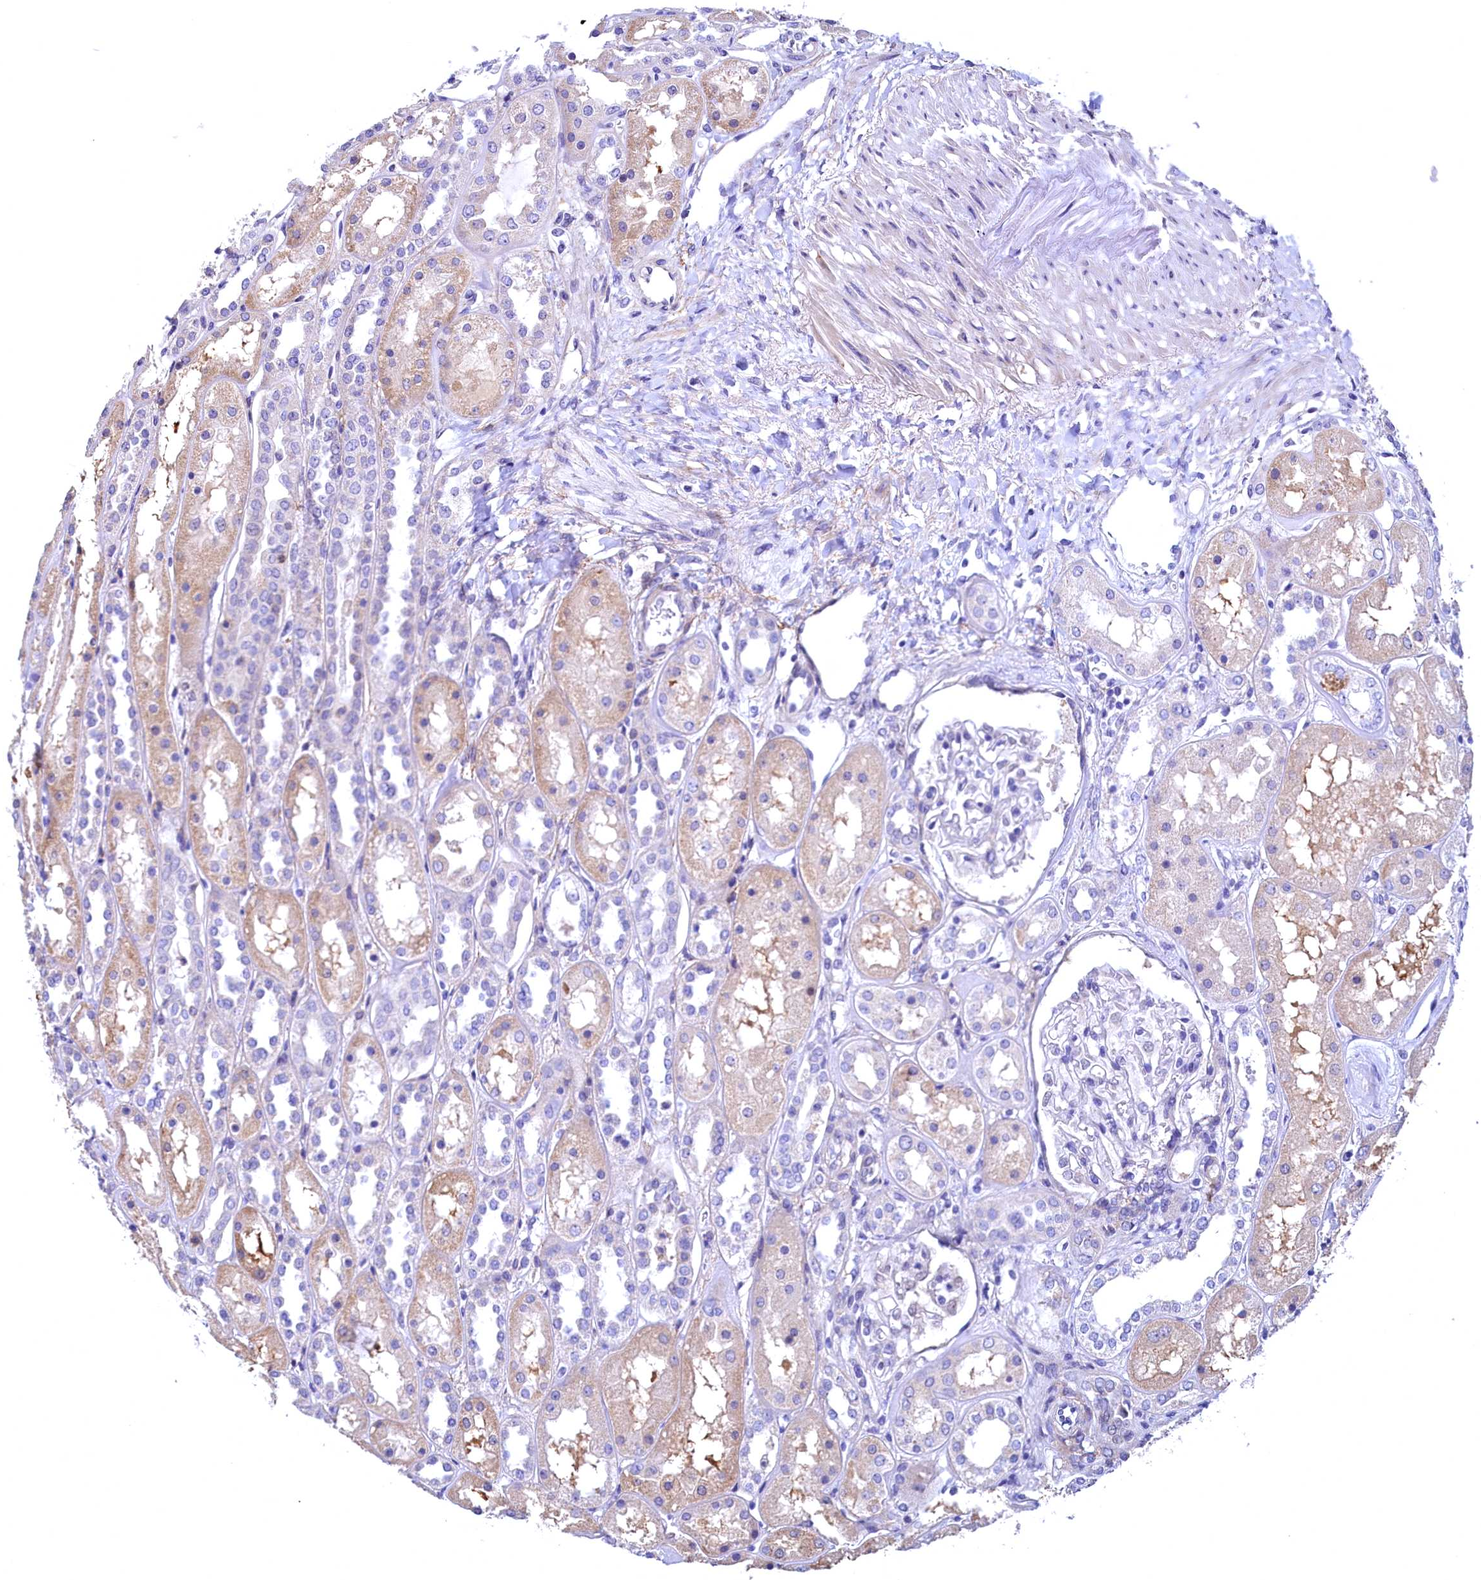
{"staining": {"intensity": "moderate", "quantity": "<25%", "location": "nuclear"}, "tissue": "kidney", "cell_type": "Cells in glomeruli", "image_type": "normal", "snomed": [{"axis": "morphology", "description": "Normal tissue, NOS"}, {"axis": "topography", "description": "Kidney"}], "caption": "There is low levels of moderate nuclear staining in cells in glomeruli of unremarkable kidney, as demonstrated by immunohistochemical staining (brown color).", "gene": "FLYWCH2", "patient": {"sex": "male", "age": 70}}